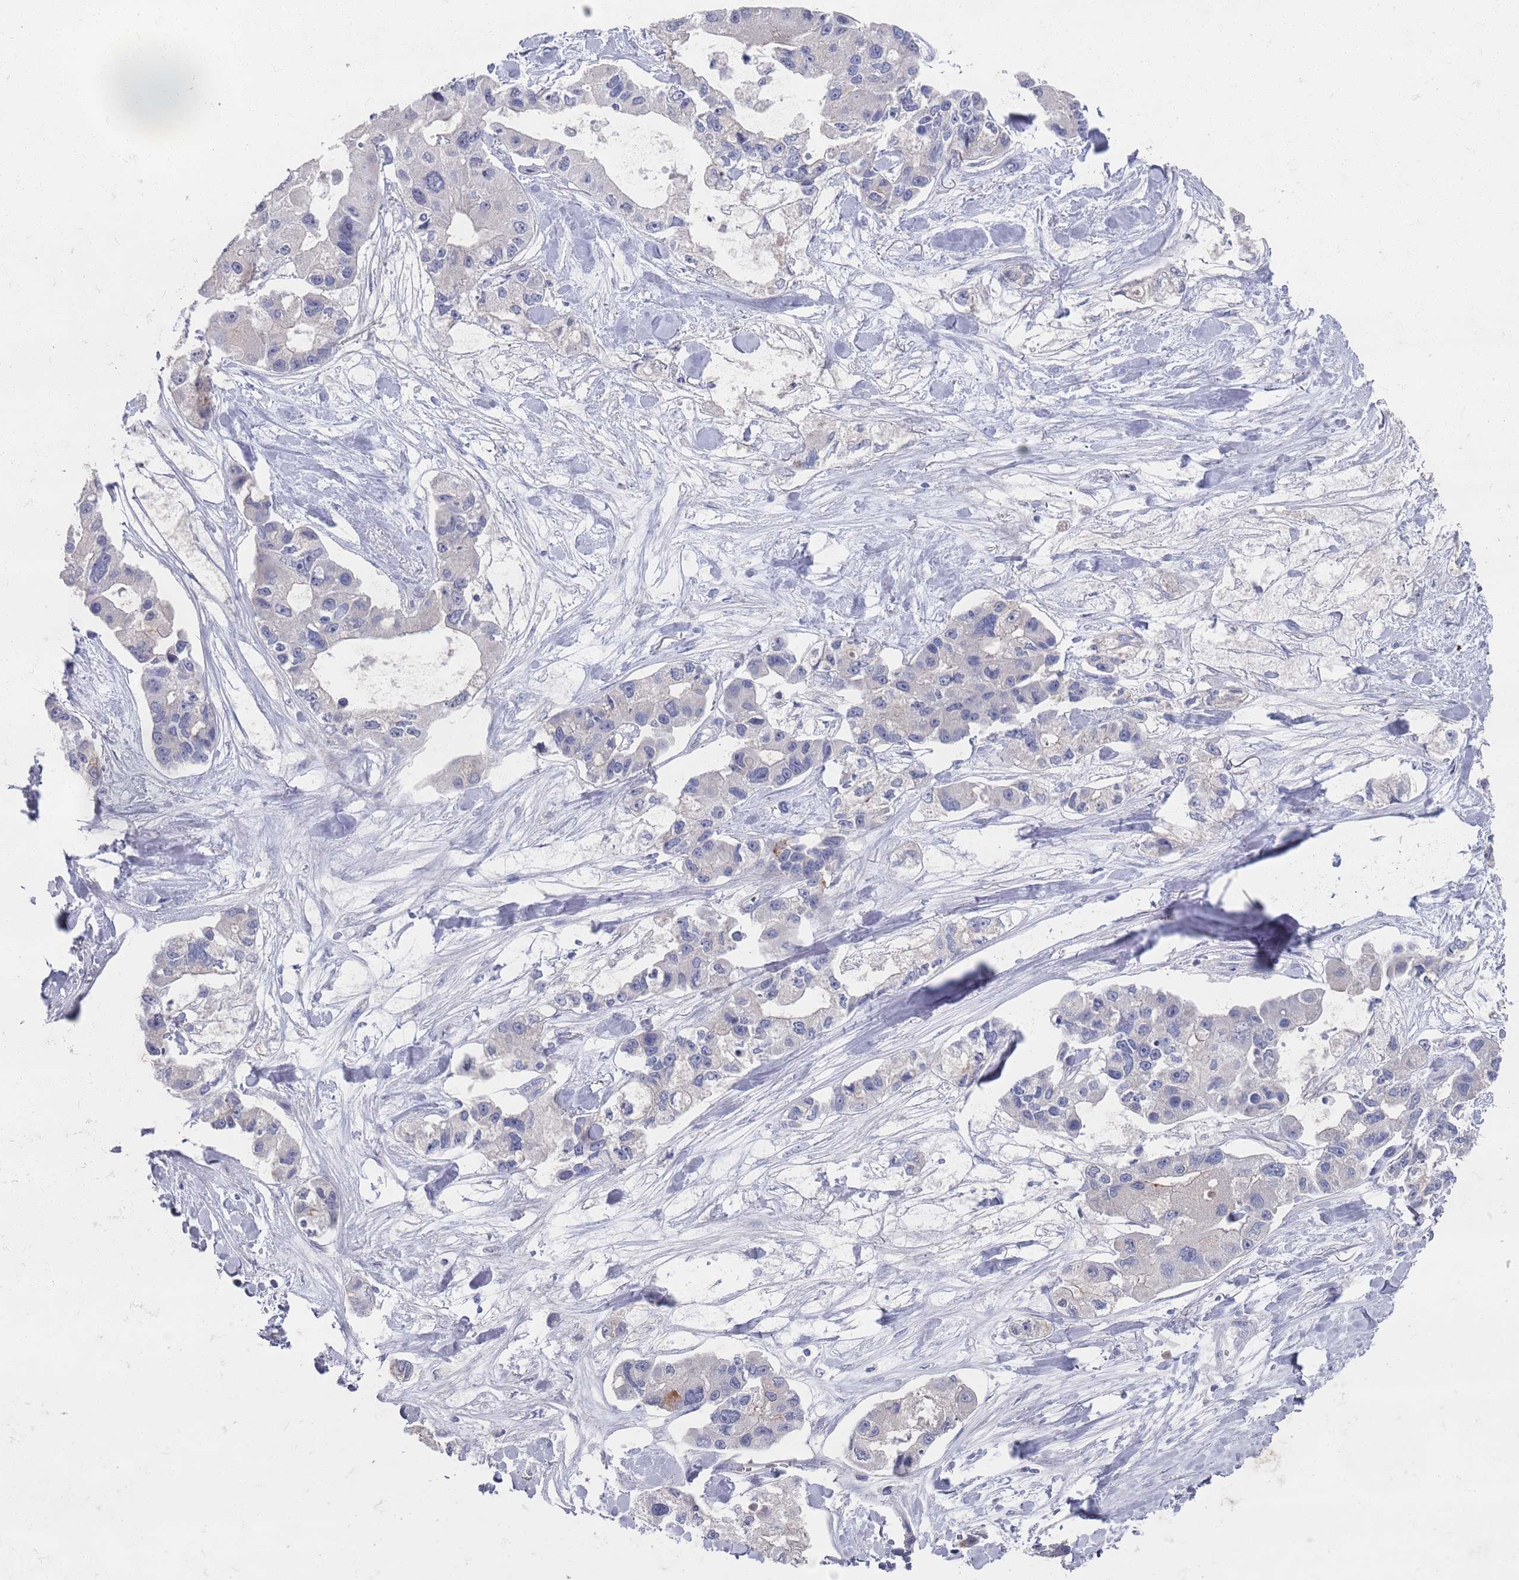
{"staining": {"intensity": "negative", "quantity": "none", "location": "none"}, "tissue": "lung cancer", "cell_type": "Tumor cells", "image_type": "cancer", "snomed": [{"axis": "morphology", "description": "Adenocarcinoma, NOS"}, {"axis": "topography", "description": "Lung"}], "caption": "A histopathology image of human lung cancer (adenocarcinoma) is negative for staining in tumor cells. The staining was performed using DAB to visualize the protein expression in brown, while the nuclei were stained in blue with hematoxylin (Magnification: 20x).", "gene": "PROM2", "patient": {"sex": "female", "age": 54}}